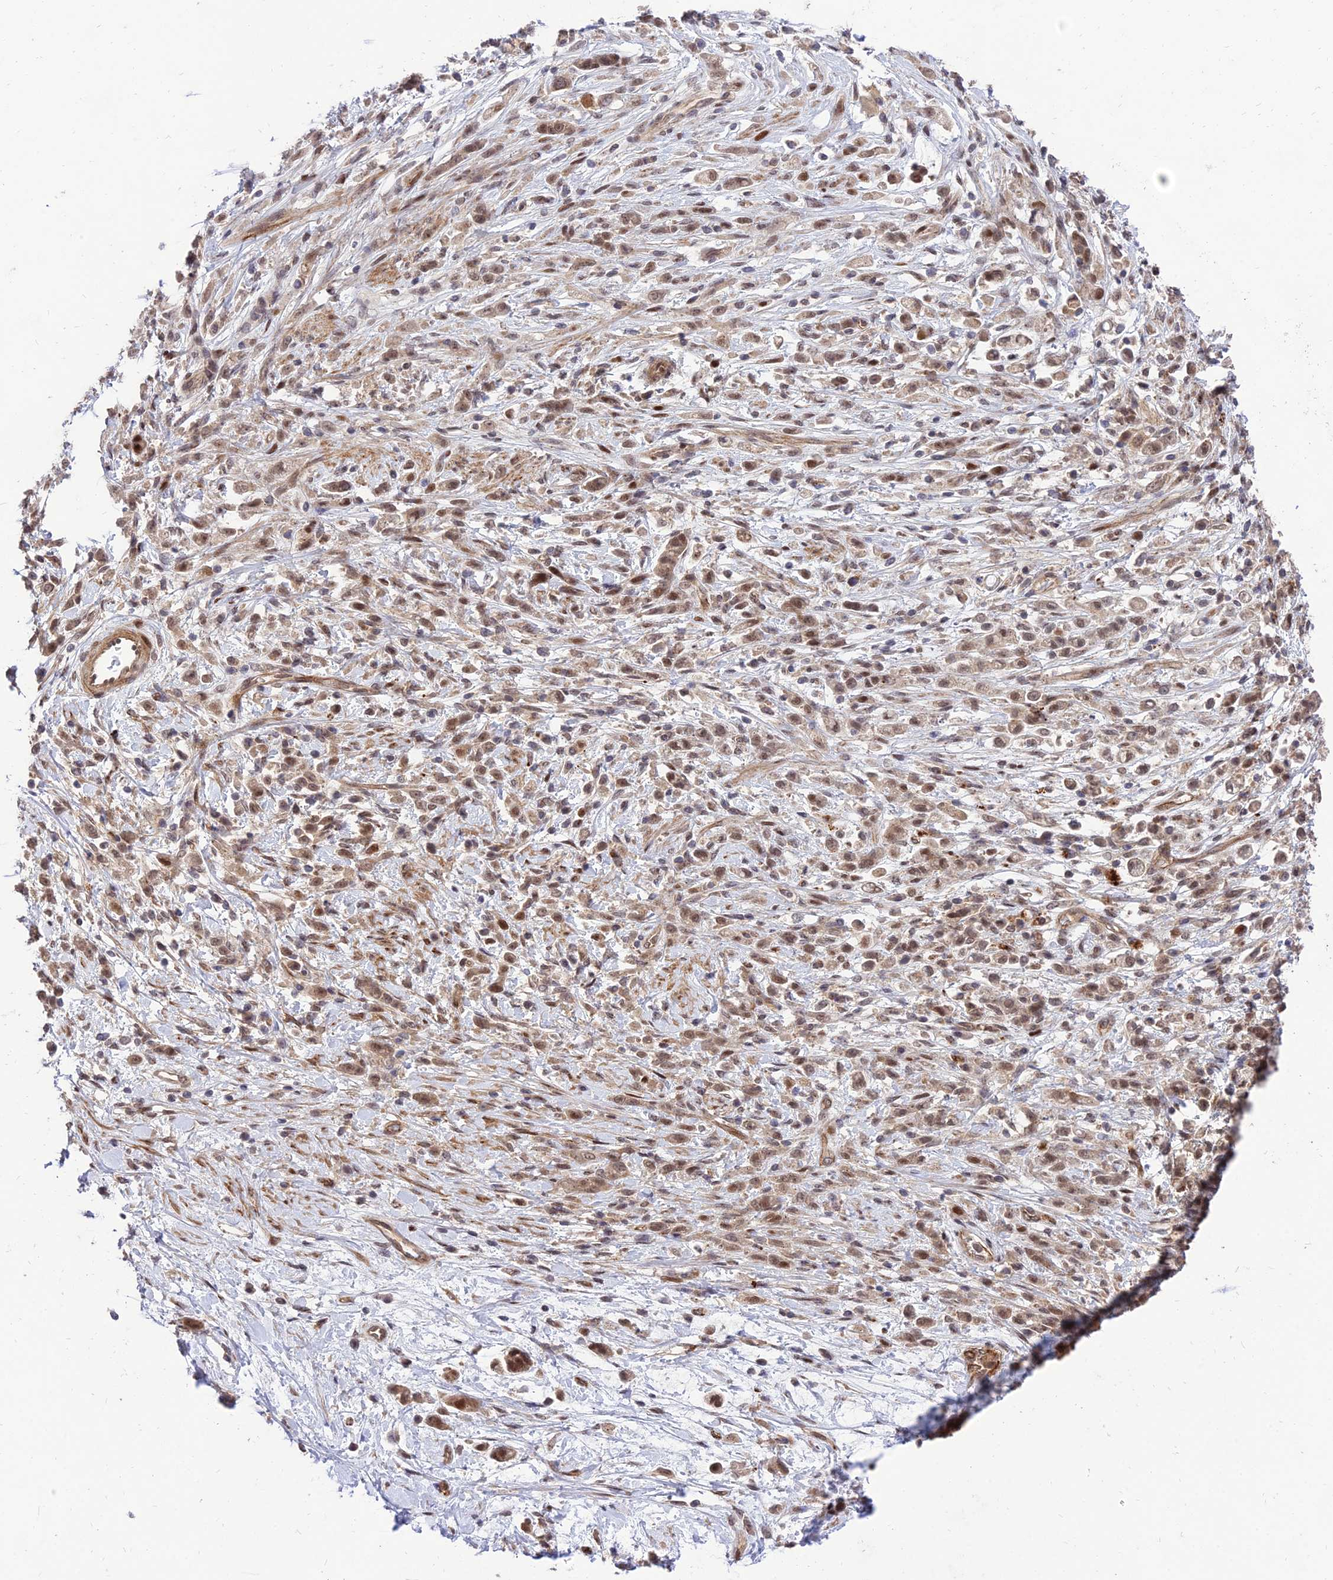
{"staining": {"intensity": "moderate", "quantity": ">75%", "location": "nuclear"}, "tissue": "stomach cancer", "cell_type": "Tumor cells", "image_type": "cancer", "snomed": [{"axis": "morphology", "description": "Adenocarcinoma, NOS"}, {"axis": "topography", "description": "Stomach"}], "caption": "Tumor cells demonstrate medium levels of moderate nuclear expression in about >75% of cells in adenocarcinoma (stomach). Nuclei are stained in blue.", "gene": "ZNF85", "patient": {"sex": "female", "age": 60}}